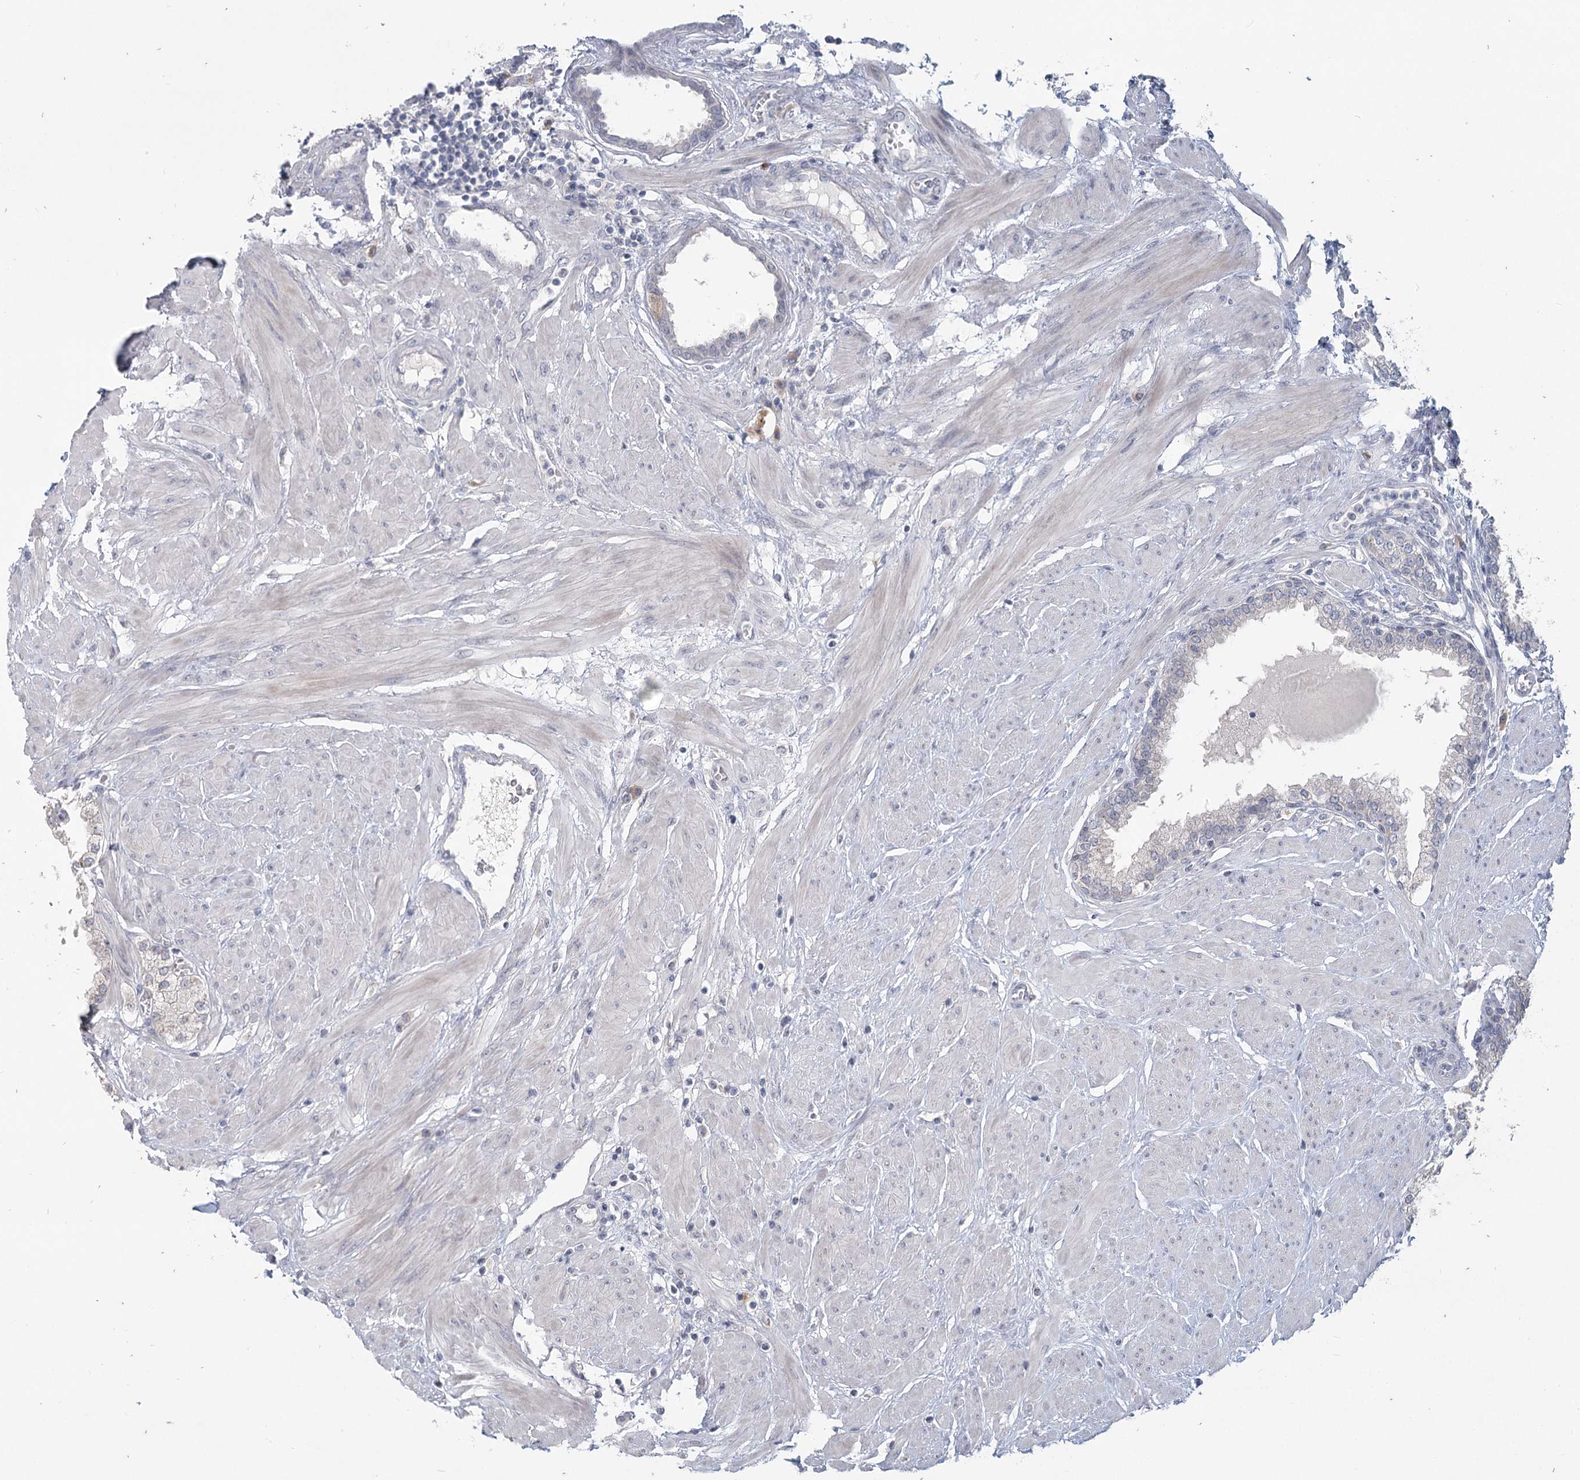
{"staining": {"intensity": "negative", "quantity": "none", "location": "none"}, "tissue": "prostate", "cell_type": "Glandular cells", "image_type": "normal", "snomed": [{"axis": "morphology", "description": "Normal tissue, NOS"}, {"axis": "topography", "description": "Prostate"}], "caption": "This is an immunohistochemistry (IHC) image of benign prostate. There is no staining in glandular cells.", "gene": "SLC9A3", "patient": {"sex": "male", "age": 51}}